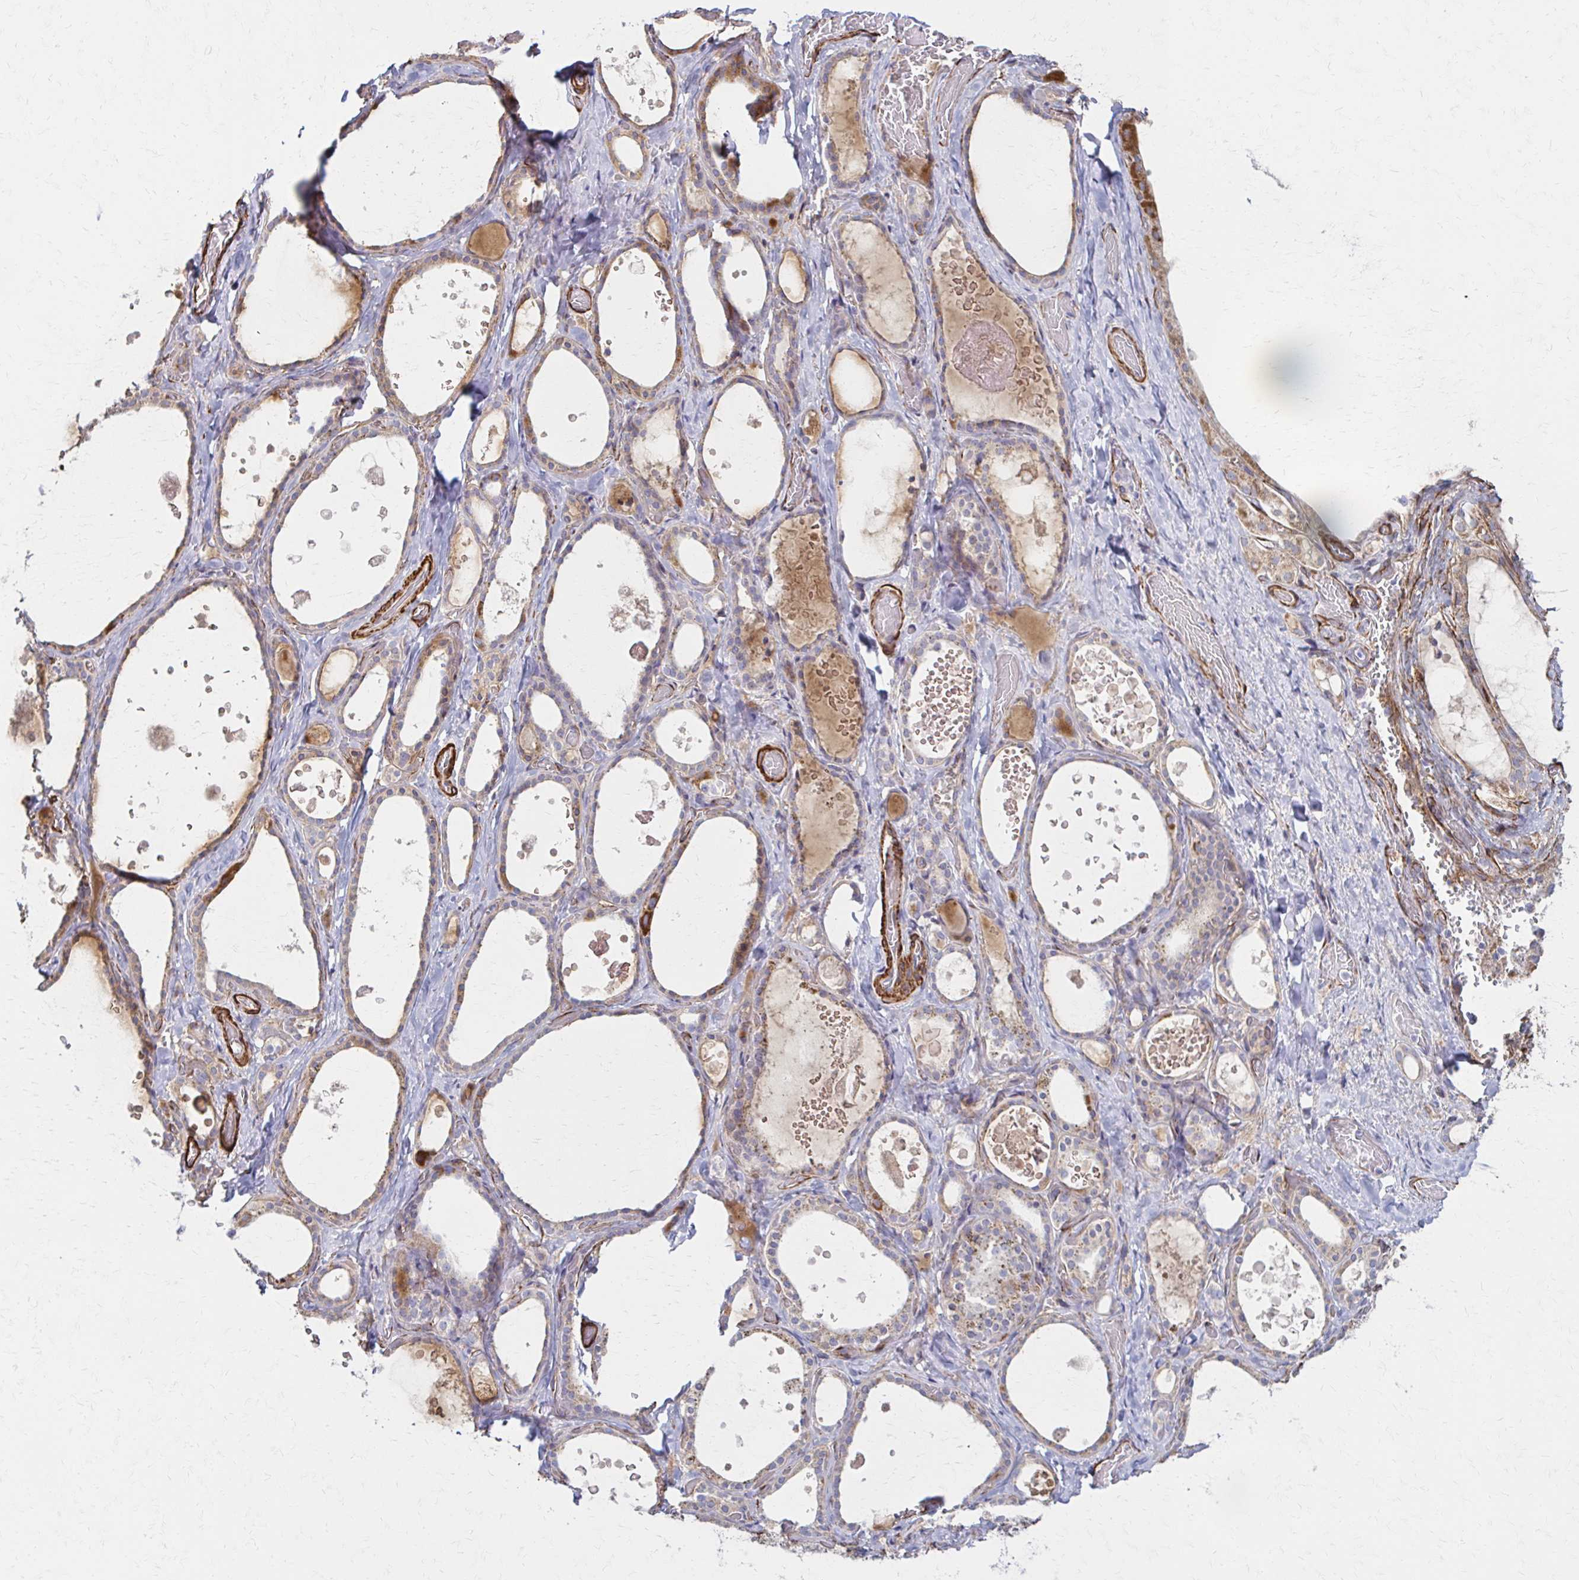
{"staining": {"intensity": "moderate", "quantity": "25%-75%", "location": "cytoplasmic/membranous"}, "tissue": "thyroid gland", "cell_type": "Glandular cells", "image_type": "normal", "snomed": [{"axis": "morphology", "description": "Normal tissue, NOS"}, {"axis": "topography", "description": "Thyroid gland"}], "caption": "Protein expression analysis of normal thyroid gland shows moderate cytoplasmic/membranous staining in about 25%-75% of glandular cells.", "gene": "TIMMDC1", "patient": {"sex": "female", "age": 56}}